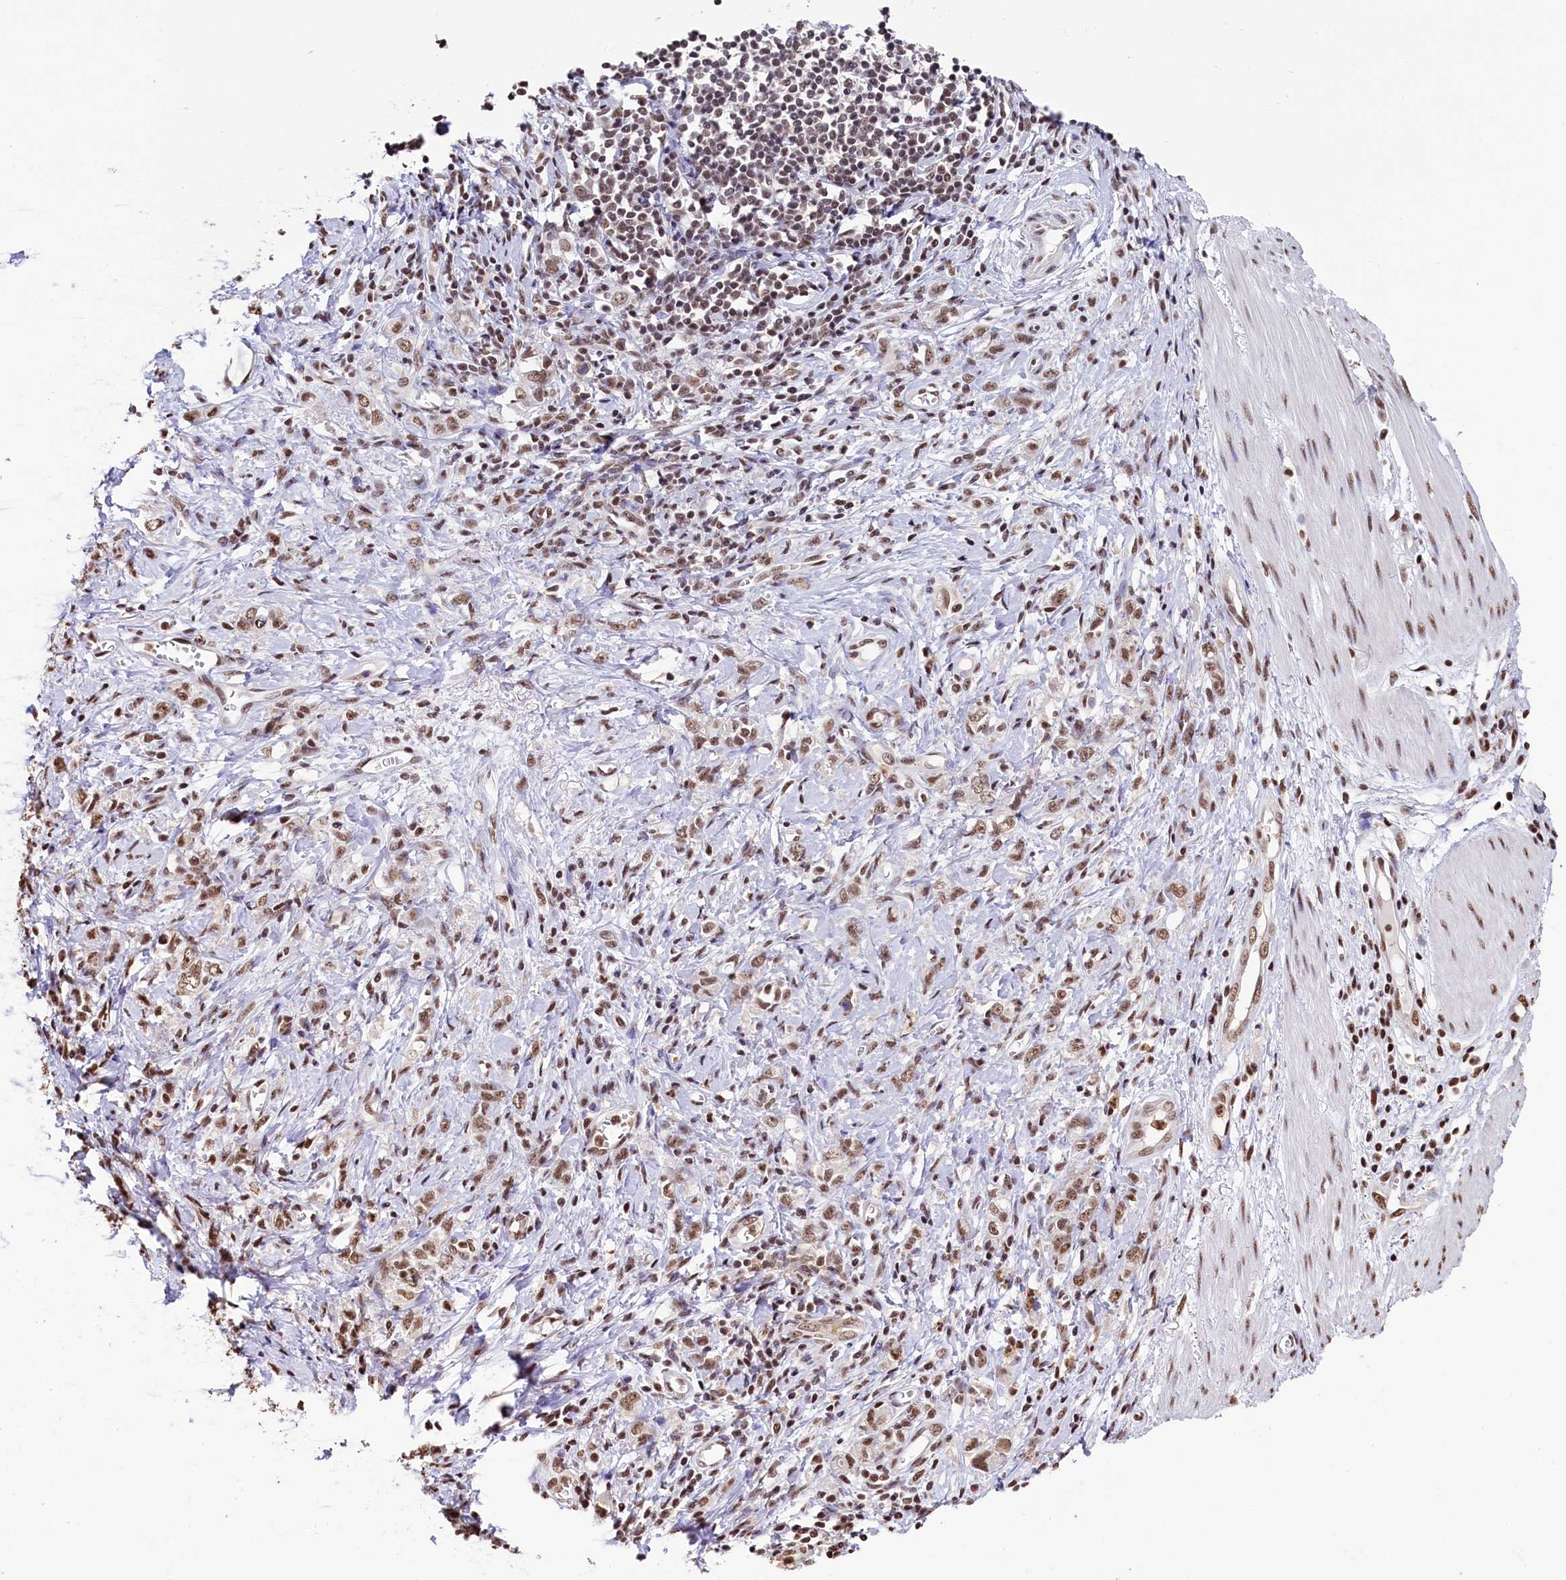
{"staining": {"intensity": "moderate", "quantity": ">75%", "location": "nuclear"}, "tissue": "stomach cancer", "cell_type": "Tumor cells", "image_type": "cancer", "snomed": [{"axis": "morphology", "description": "Adenocarcinoma, NOS"}, {"axis": "topography", "description": "Stomach"}], "caption": "DAB immunohistochemical staining of human stomach cancer (adenocarcinoma) demonstrates moderate nuclear protein expression in about >75% of tumor cells. (DAB = brown stain, brightfield microscopy at high magnification).", "gene": "SNRPD2", "patient": {"sex": "female", "age": 76}}